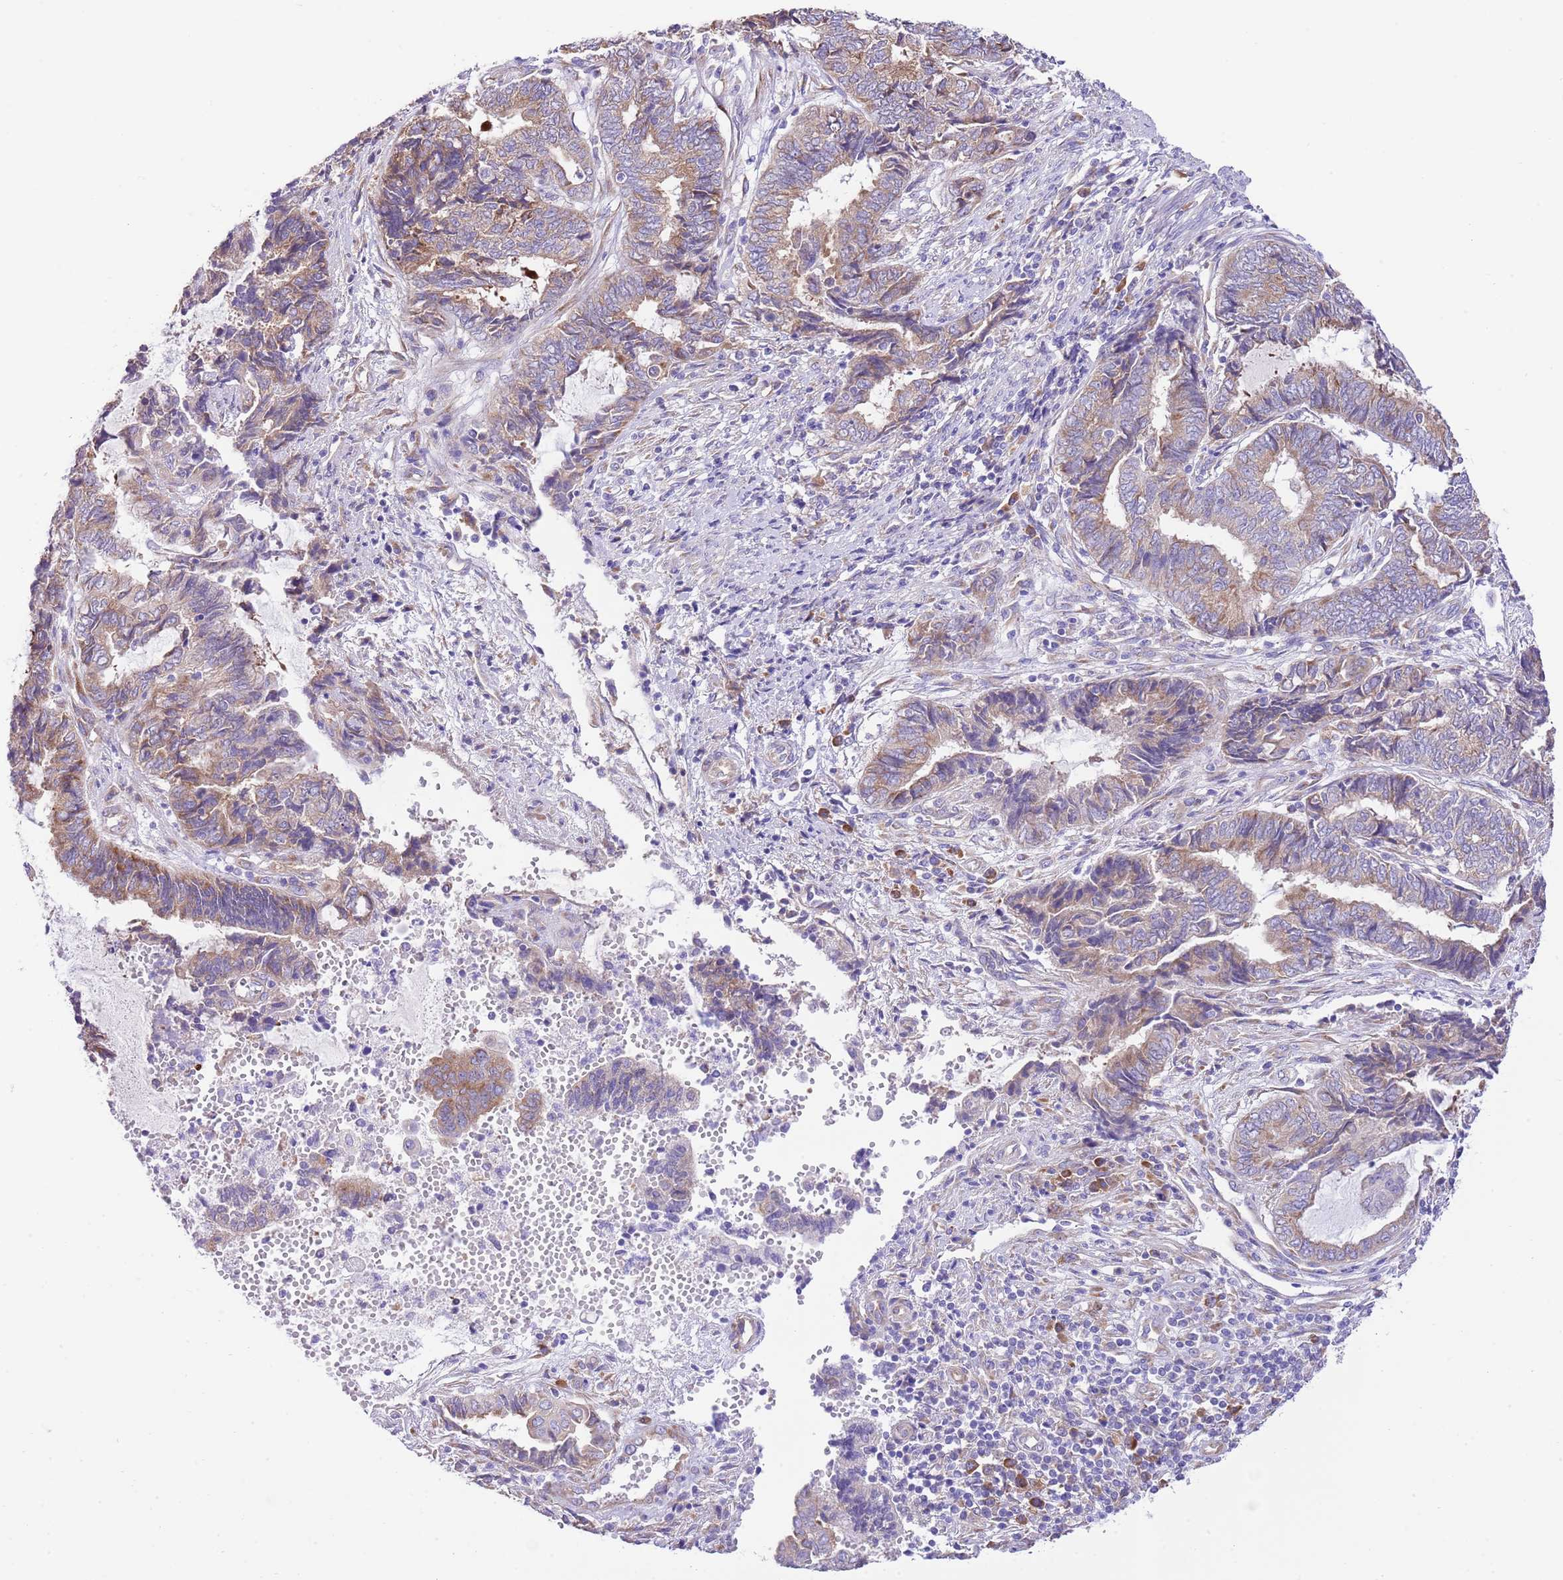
{"staining": {"intensity": "moderate", "quantity": "25%-75%", "location": "cytoplasmic/membranous"}, "tissue": "endometrial cancer", "cell_type": "Tumor cells", "image_type": "cancer", "snomed": [{"axis": "morphology", "description": "Adenocarcinoma, NOS"}, {"axis": "topography", "description": "Uterus"}, {"axis": "topography", "description": "Endometrium"}], "caption": "Protein analysis of endometrial adenocarcinoma tissue displays moderate cytoplasmic/membranous staining in approximately 25%-75% of tumor cells. (DAB IHC, brown staining for protein, blue staining for nuclei).", "gene": "RPS10", "patient": {"sex": "female", "age": 70}}